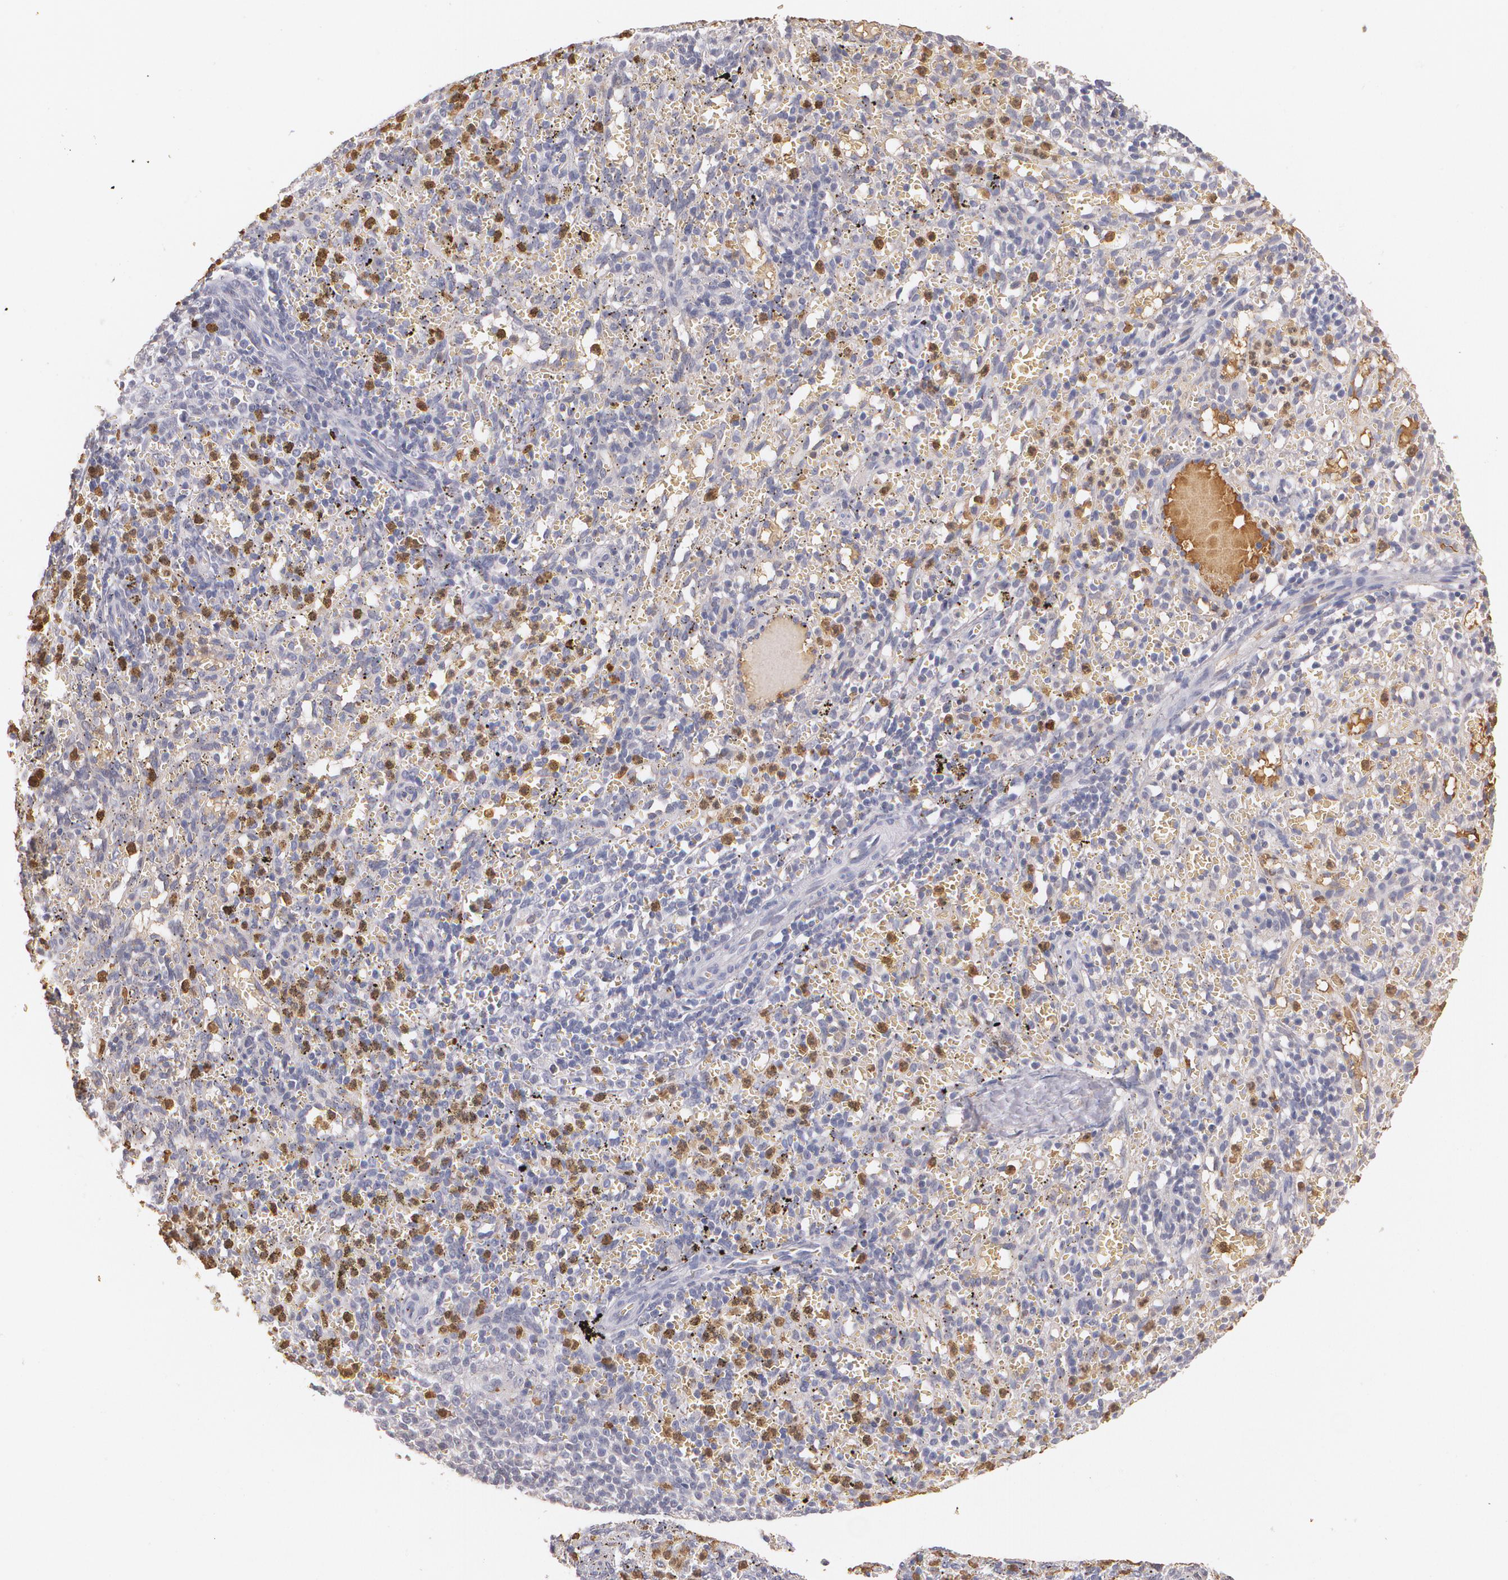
{"staining": {"intensity": "moderate", "quantity": "25%-75%", "location": "cytoplasmic/membranous"}, "tissue": "spleen", "cell_type": "Cells in red pulp", "image_type": "normal", "snomed": [{"axis": "morphology", "description": "Normal tissue, NOS"}, {"axis": "topography", "description": "Spleen"}], "caption": "Human spleen stained for a protein (brown) demonstrates moderate cytoplasmic/membranous positive positivity in approximately 25%-75% of cells in red pulp.", "gene": "PTS", "patient": {"sex": "female", "age": 10}}